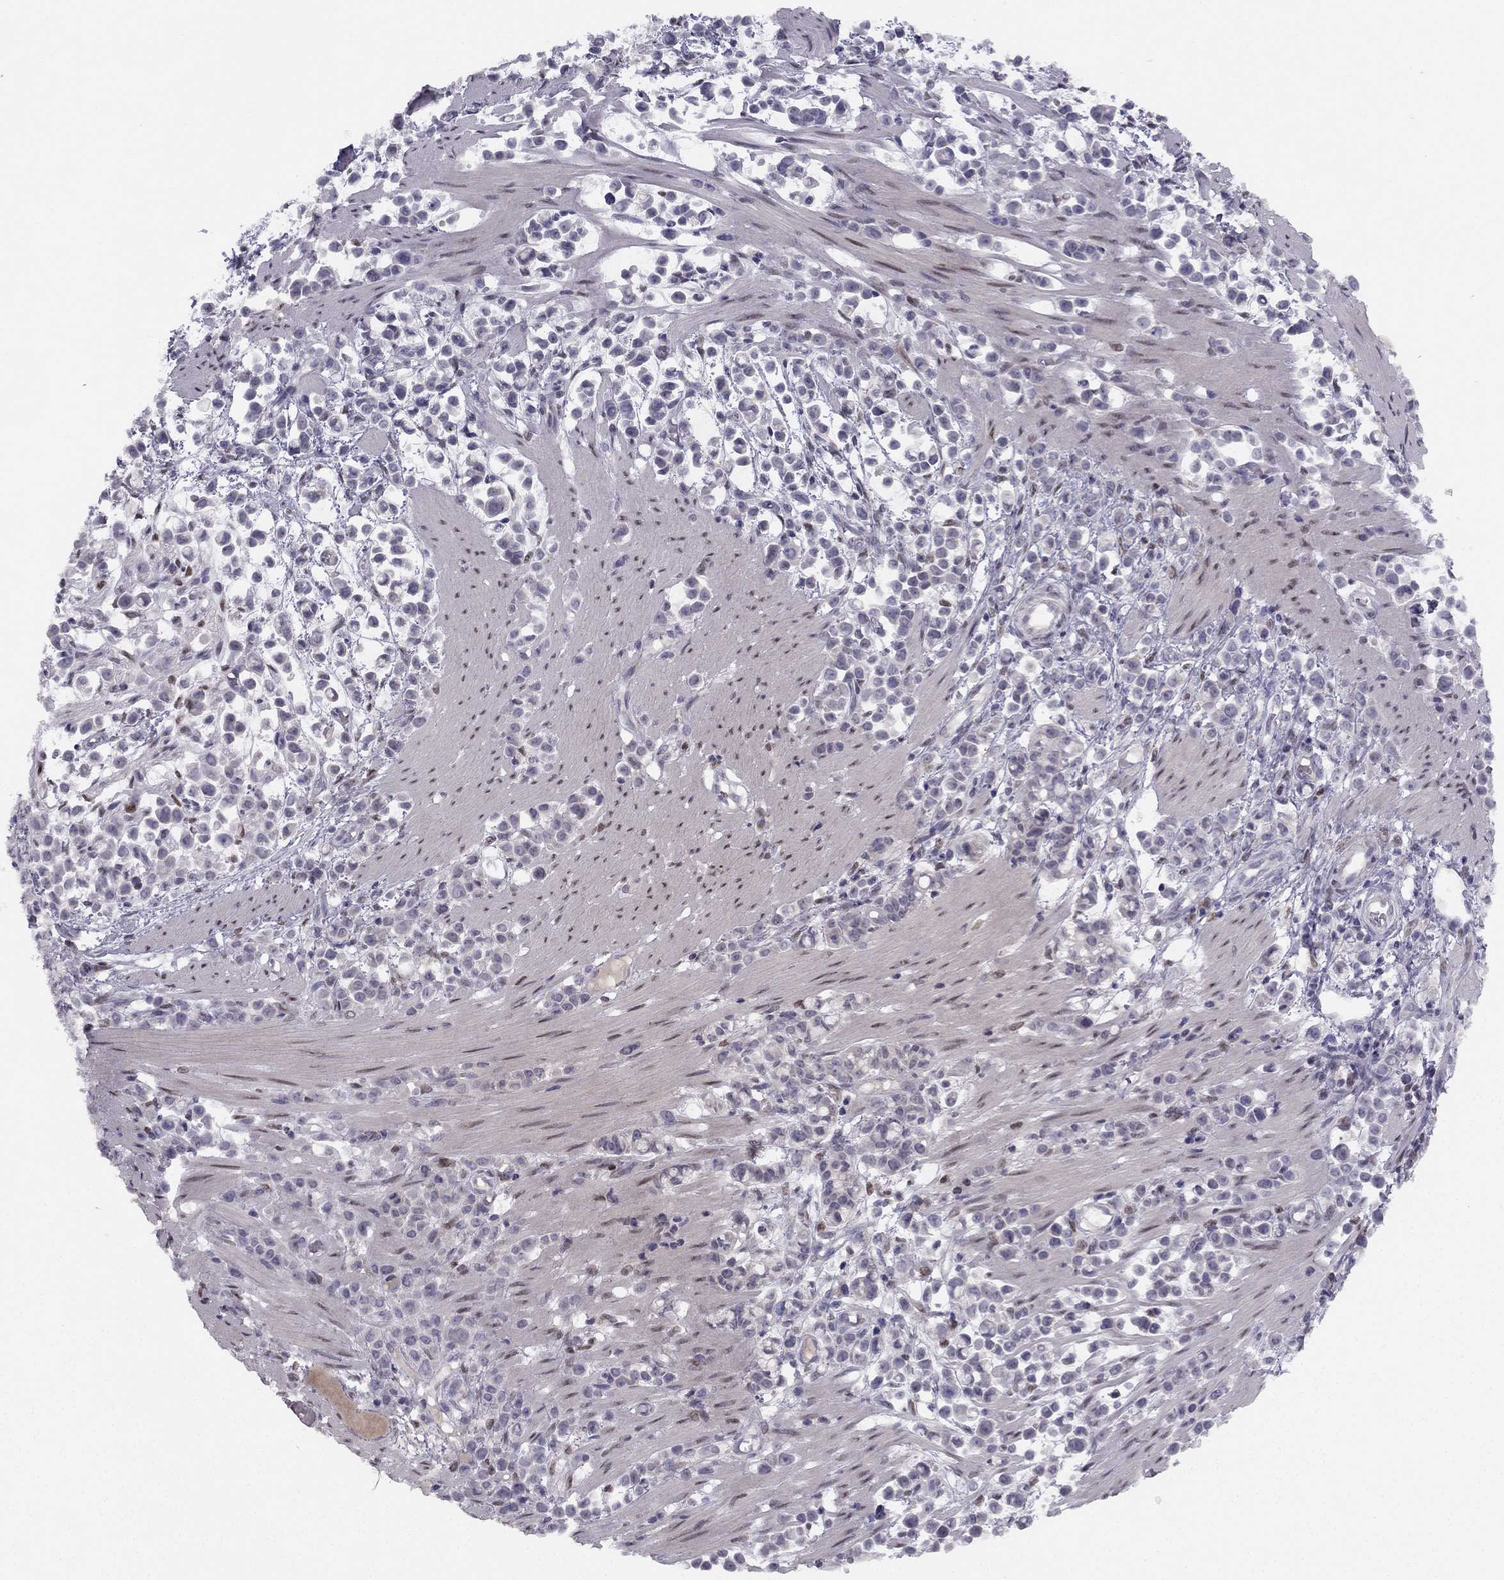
{"staining": {"intensity": "negative", "quantity": "none", "location": "none"}, "tissue": "stomach cancer", "cell_type": "Tumor cells", "image_type": "cancer", "snomed": [{"axis": "morphology", "description": "Adenocarcinoma, NOS"}, {"axis": "topography", "description": "Stomach"}], "caption": "Immunohistochemical staining of stomach adenocarcinoma displays no significant positivity in tumor cells.", "gene": "TRPS1", "patient": {"sex": "male", "age": 82}}